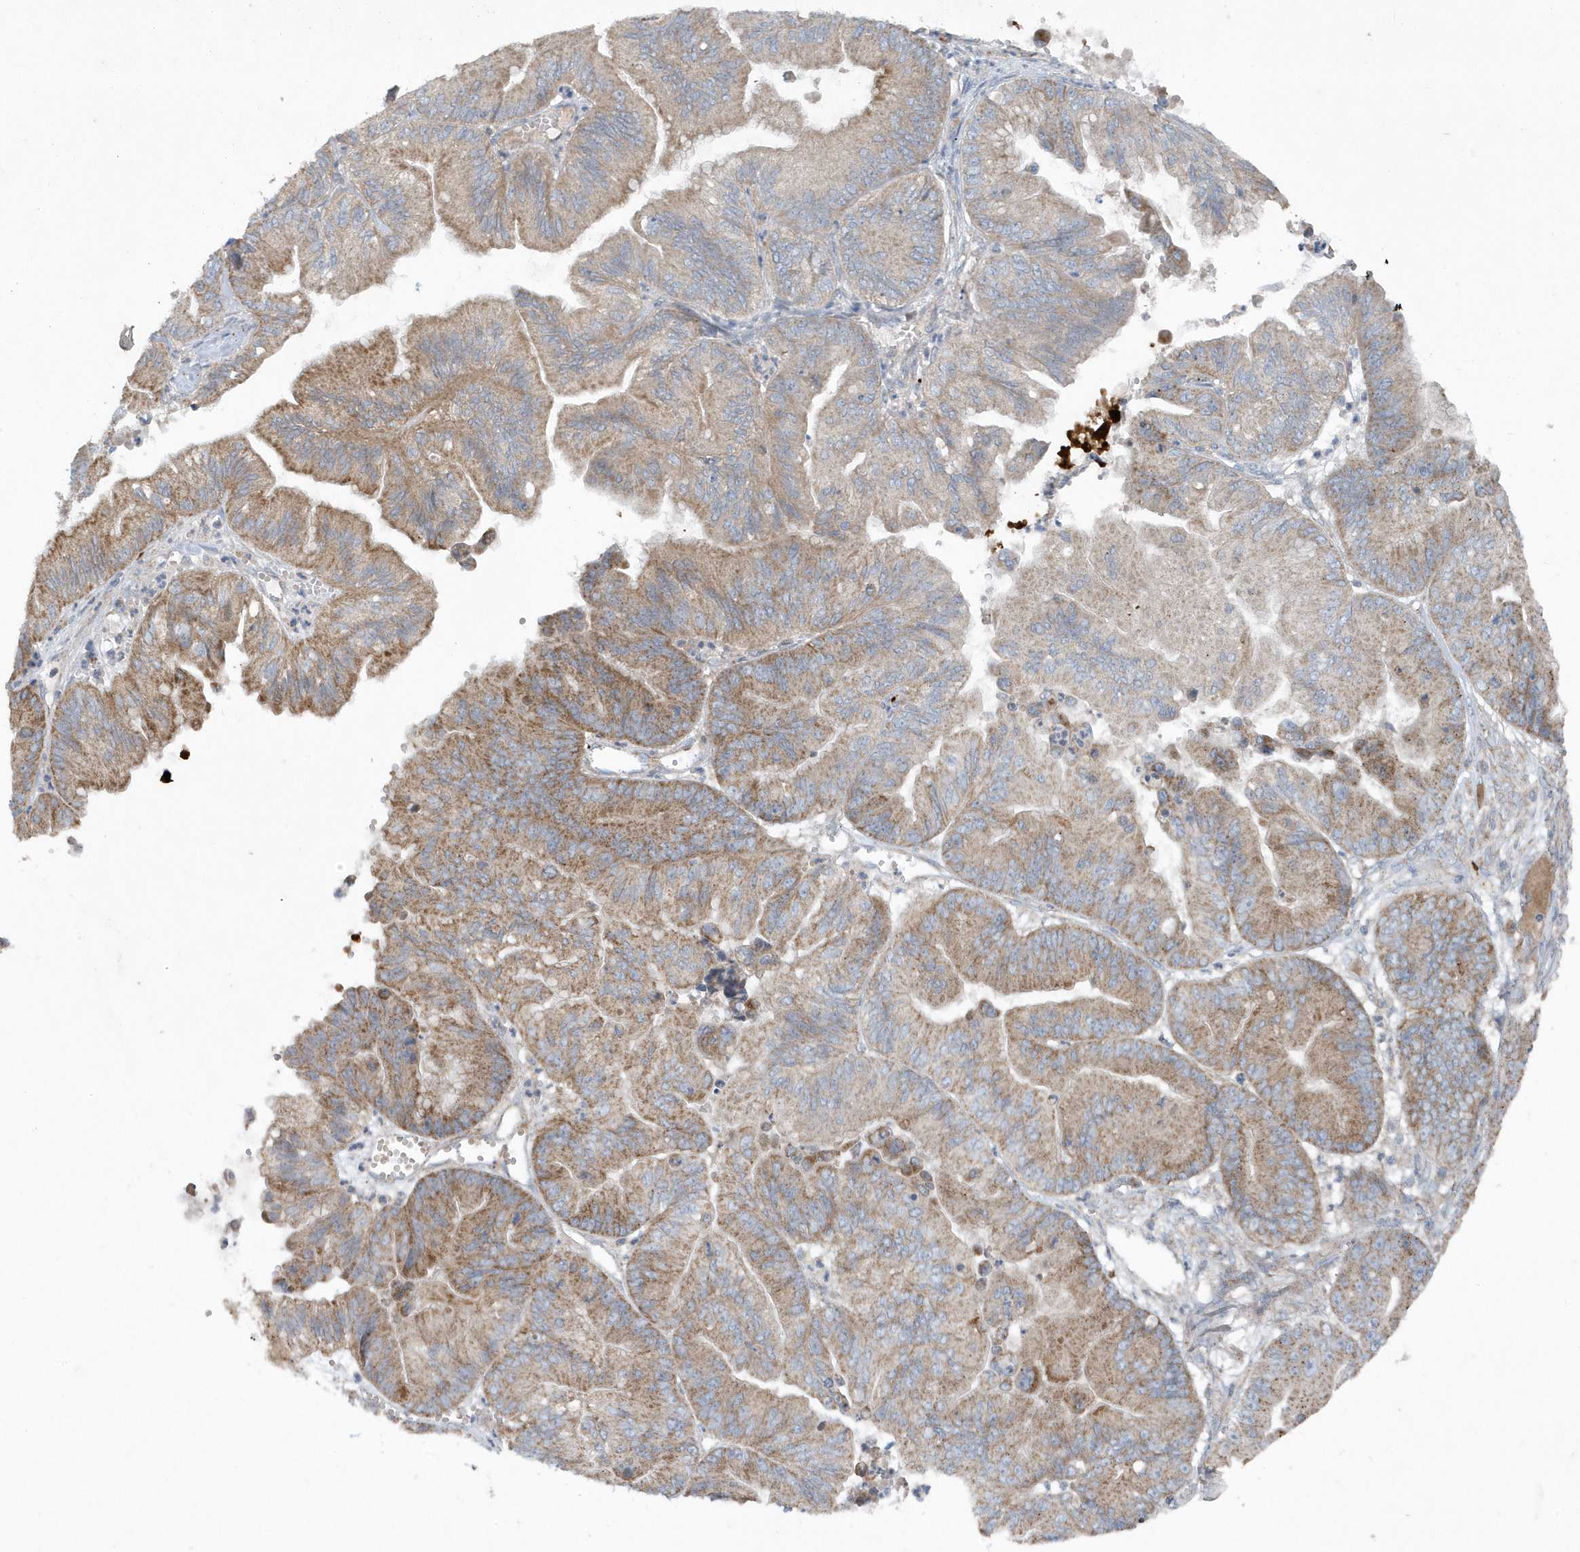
{"staining": {"intensity": "moderate", "quantity": ">75%", "location": "cytoplasmic/membranous"}, "tissue": "ovarian cancer", "cell_type": "Tumor cells", "image_type": "cancer", "snomed": [{"axis": "morphology", "description": "Cystadenocarcinoma, mucinous, NOS"}, {"axis": "topography", "description": "Ovary"}], "caption": "Moderate cytoplasmic/membranous positivity for a protein is present in about >75% of tumor cells of ovarian cancer (mucinous cystadenocarcinoma) using immunohistochemistry (IHC).", "gene": "SLC38A2", "patient": {"sex": "female", "age": 71}}